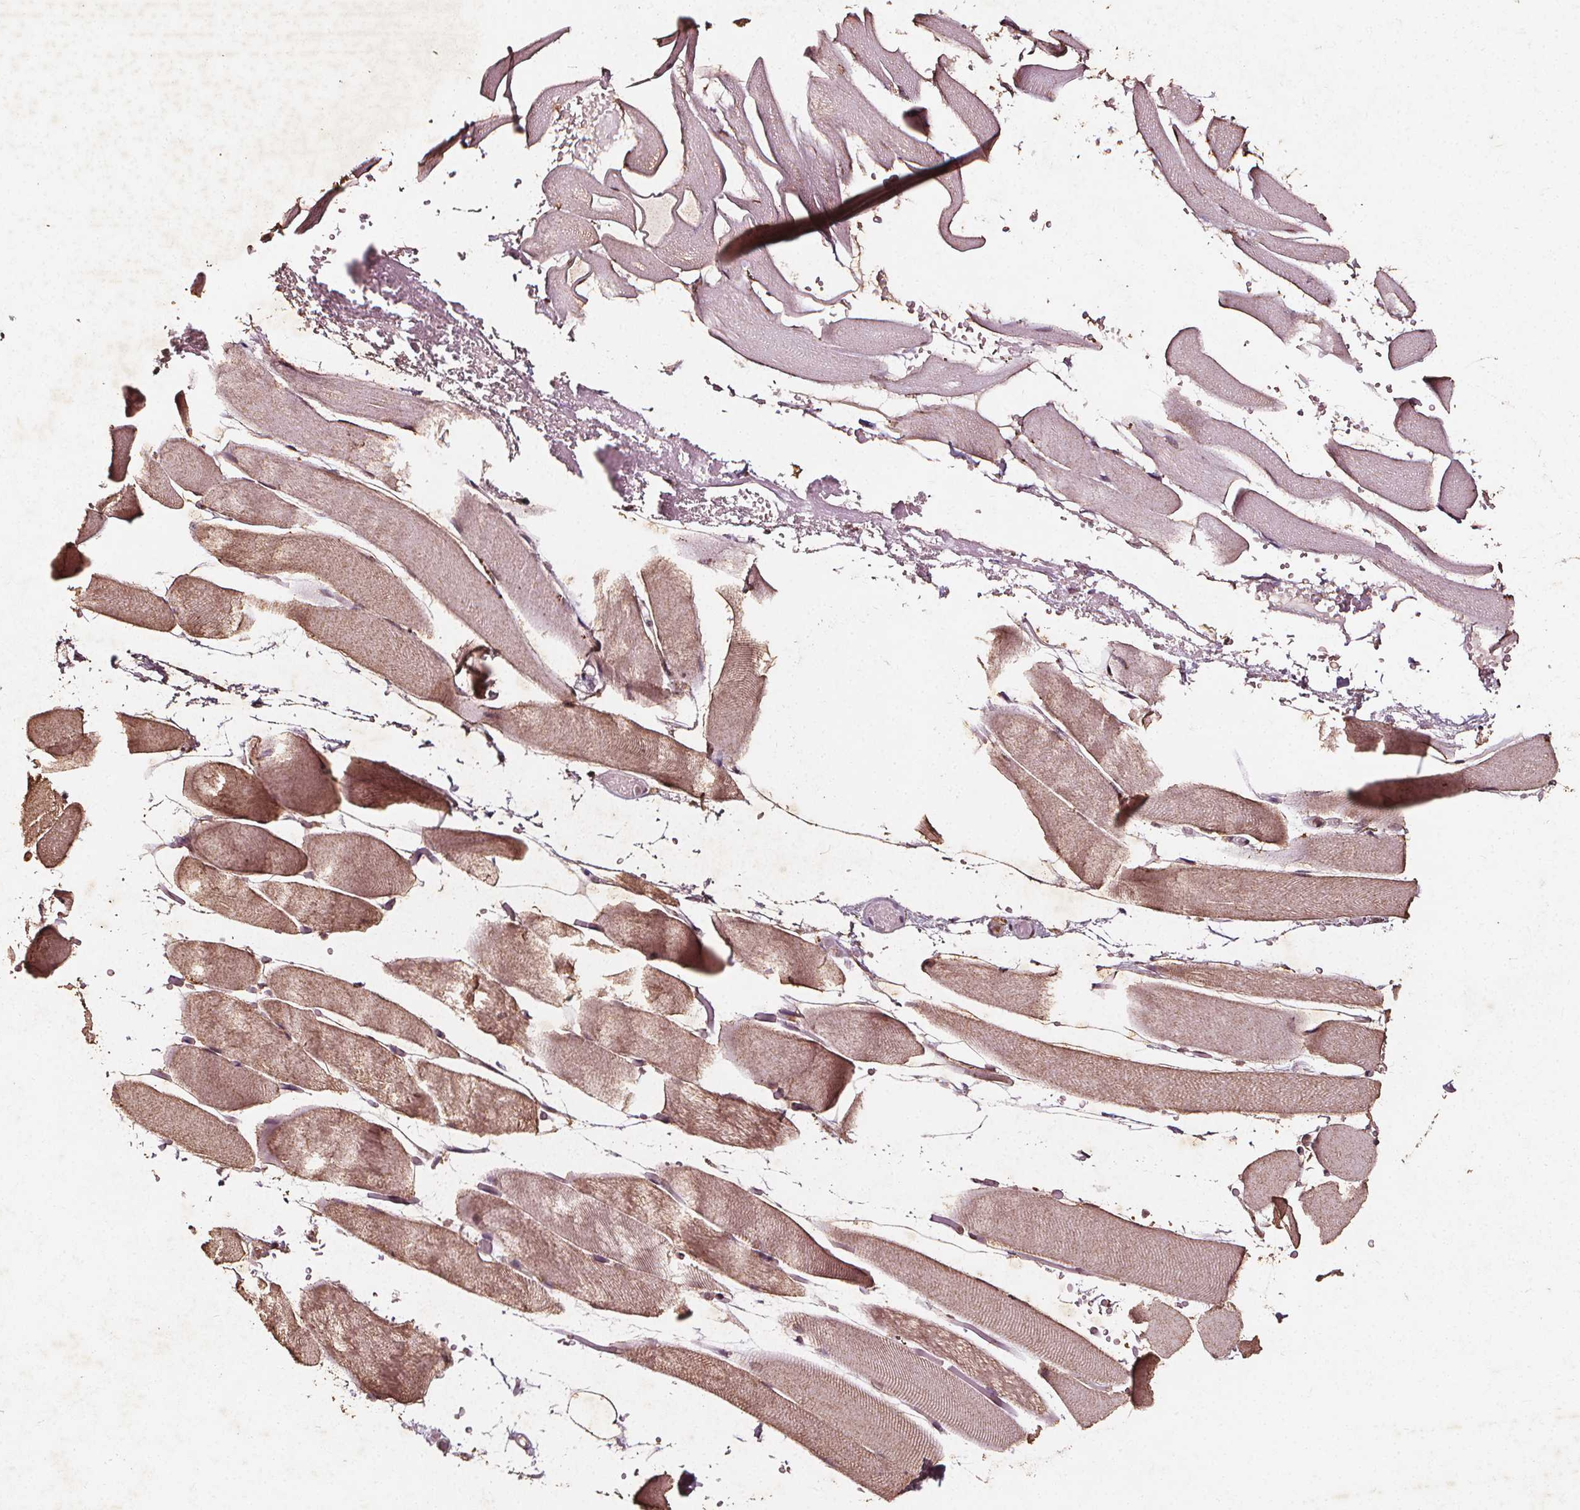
{"staining": {"intensity": "moderate", "quantity": ">75%", "location": "cytoplasmic/membranous"}, "tissue": "skeletal muscle", "cell_type": "Myocytes", "image_type": "normal", "snomed": [{"axis": "morphology", "description": "Normal tissue, NOS"}, {"axis": "topography", "description": "Skeletal muscle"}], "caption": "Immunohistochemical staining of normal skeletal muscle exhibits >75% levels of moderate cytoplasmic/membranous protein staining in about >75% of myocytes.", "gene": "ABCA1", "patient": {"sex": "female", "age": 37}}